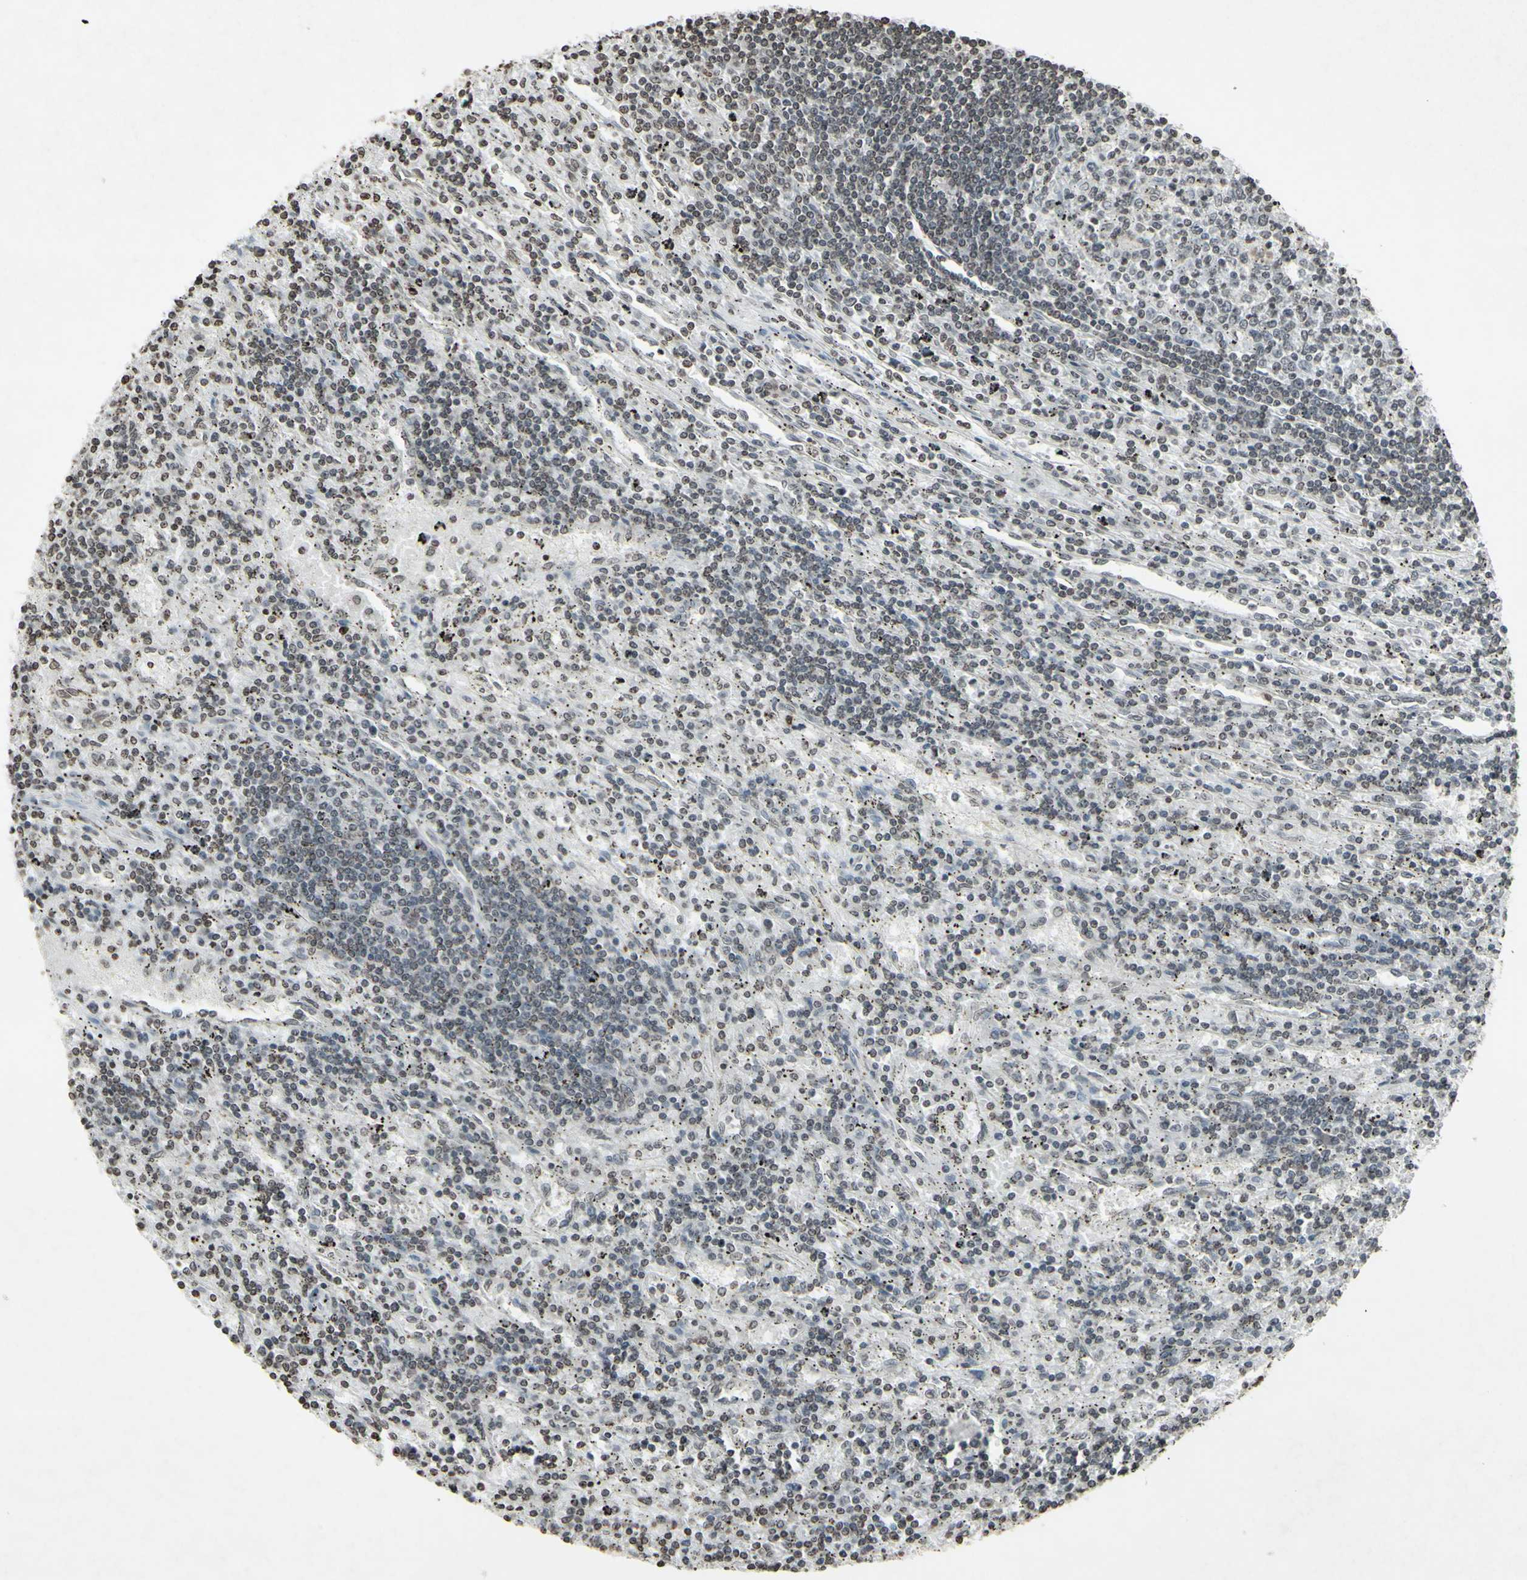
{"staining": {"intensity": "negative", "quantity": "none", "location": "none"}, "tissue": "lymphoma", "cell_type": "Tumor cells", "image_type": "cancer", "snomed": [{"axis": "morphology", "description": "Malignant lymphoma, non-Hodgkin's type, Low grade"}, {"axis": "topography", "description": "Spleen"}], "caption": "IHC of lymphoma shows no positivity in tumor cells. (IHC, brightfield microscopy, high magnification).", "gene": "CD79B", "patient": {"sex": "male", "age": 76}}